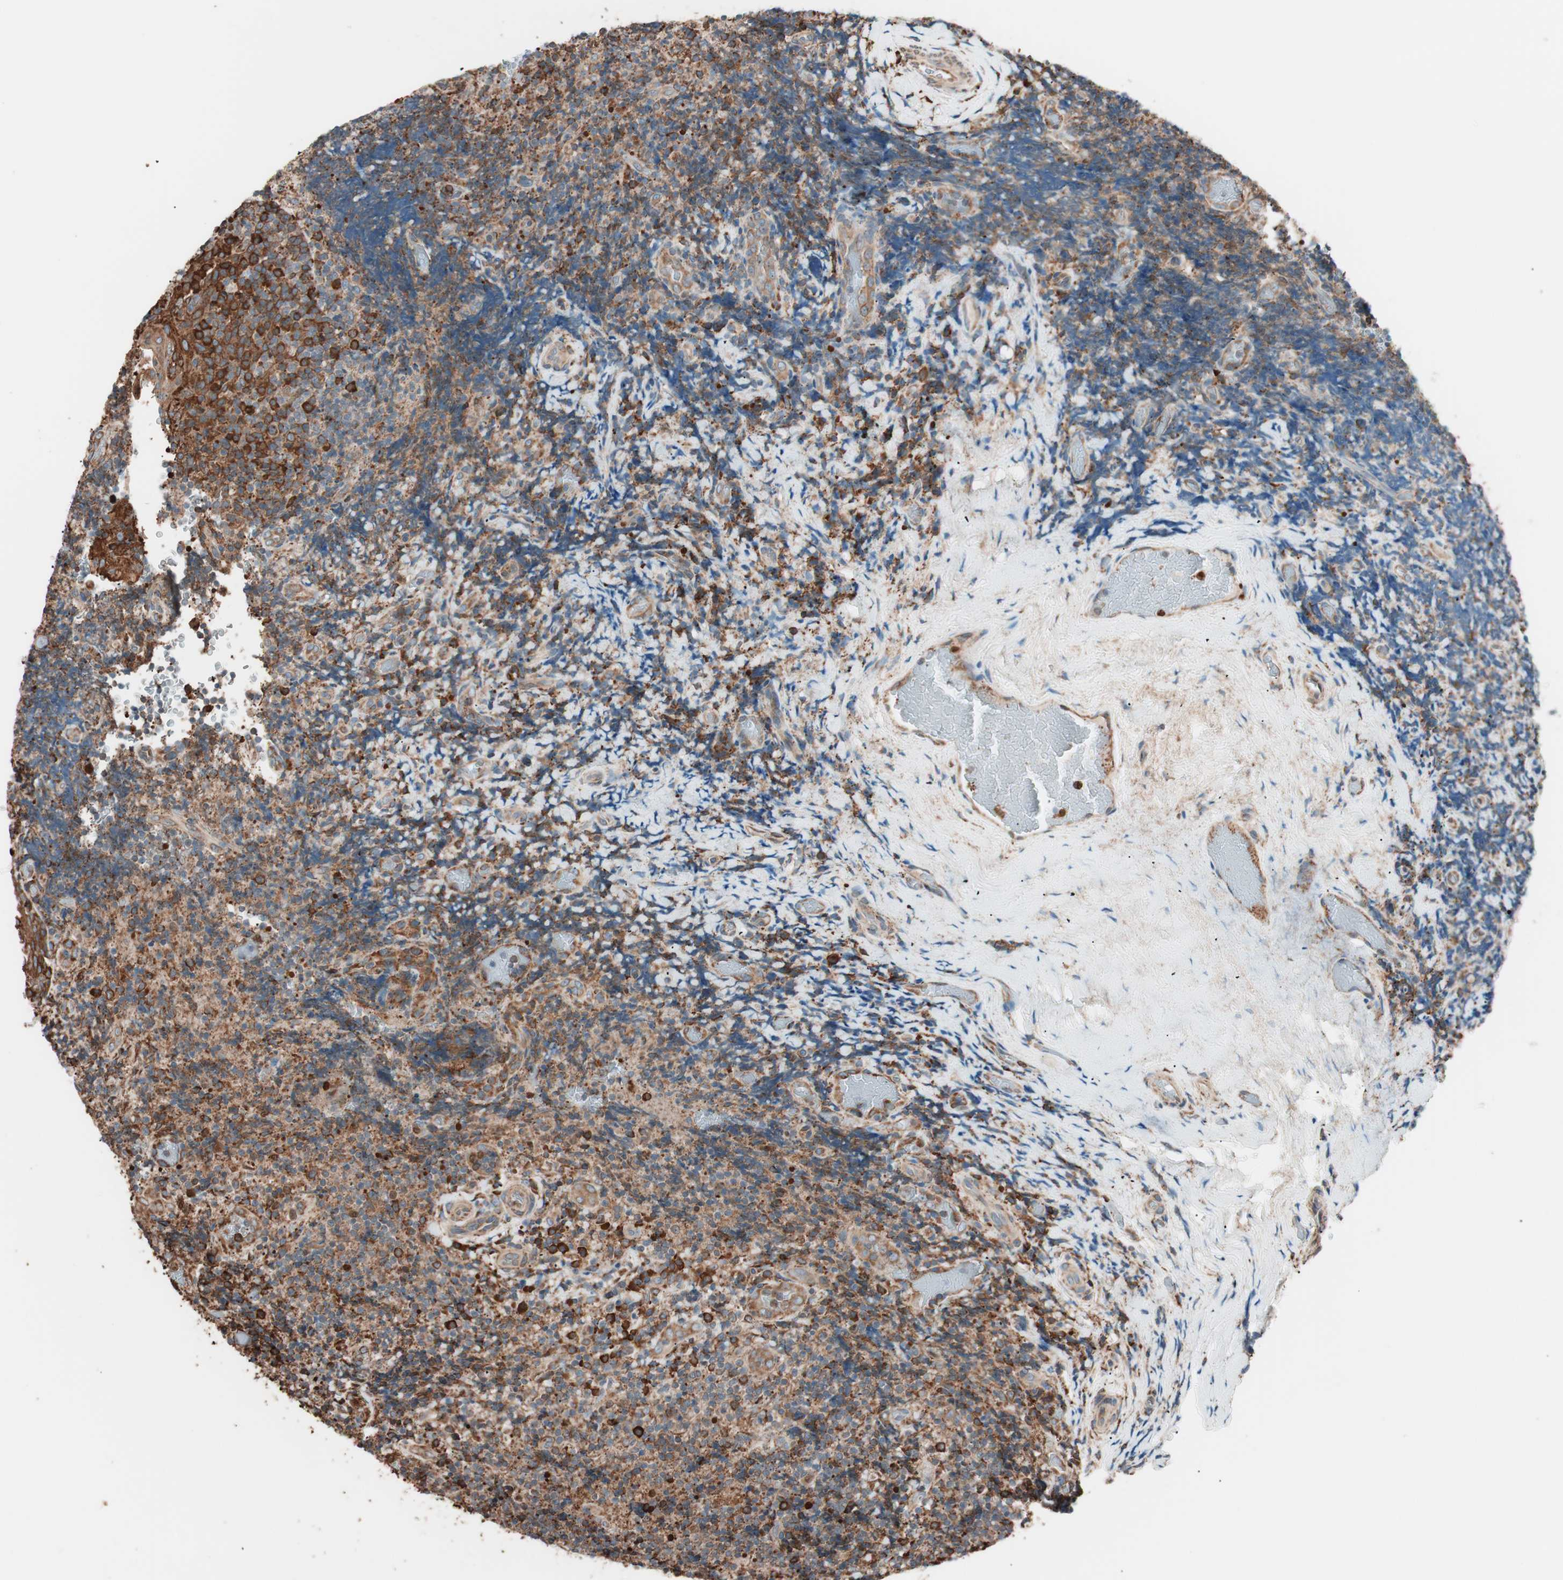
{"staining": {"intensity": "moderate", "quantity": ">75%", "location": "cytoplasmic/membranous"}, "tissue": "lymphoma", "cell_type": "Tumor cells", "image_type": "cancer", "snomed": [{"axis": "morphology", "description": "Malignant lymphoma, non-Hodgkin's type, High grade"}, {"axis": "topography", "description": "Tonsil"}], "caption": "There is medium levels of moderate cytoplasmic/membranous expression in tumor cells of malignant lymphoma, non-Hodgkin's type (high-grade), as demonstrated by immunohistochemical staining (brown color).", "gene": "VEGFA", "patient": {"sex": "female", "age": 36}}